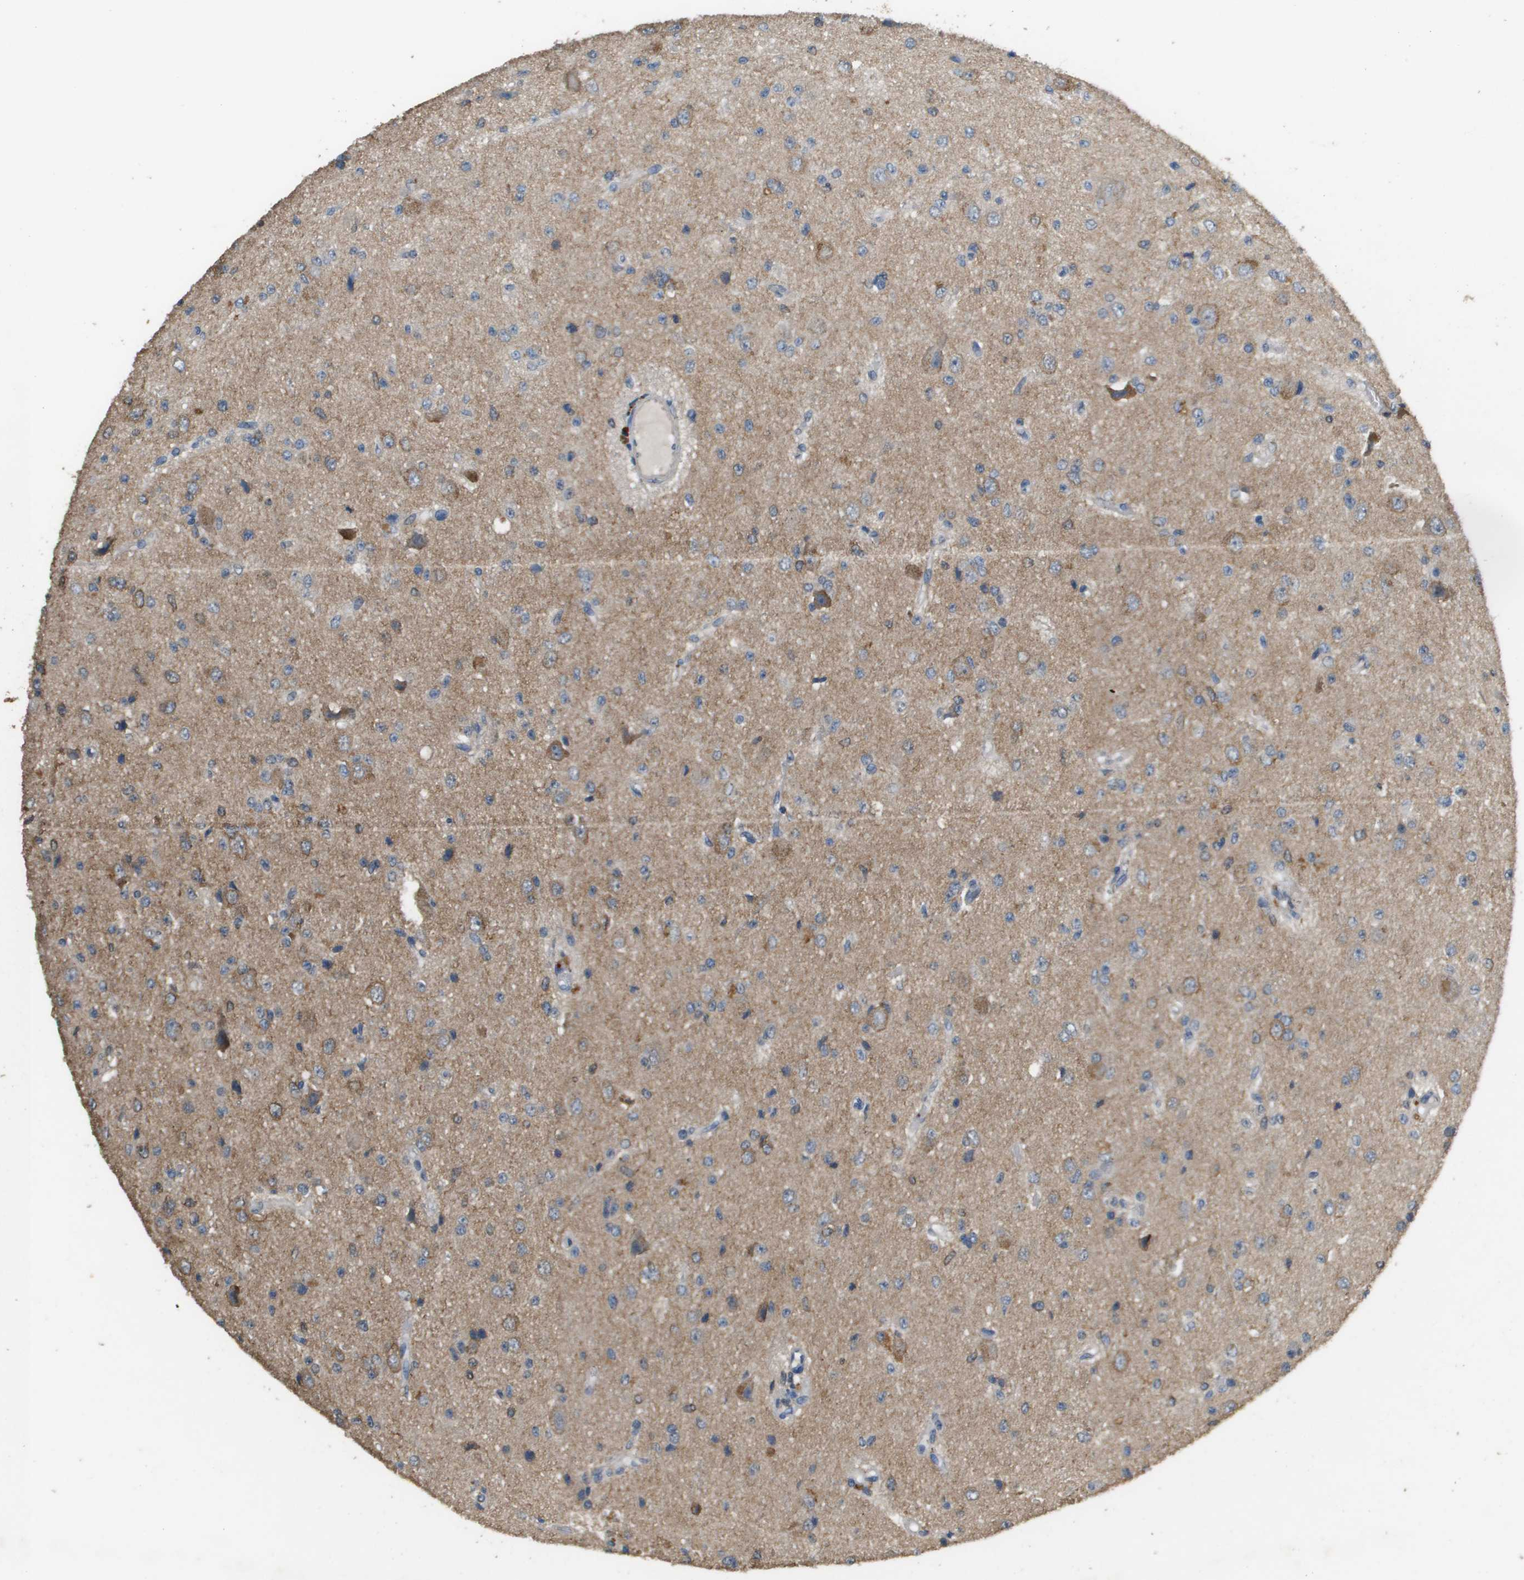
{"staining": {"intensity": "weak", "quantity": ">75%", "location": "cytoplasmic/membranous"}, "tissue": "glioma", "cell_type": "Tumor cells", "image_type": "cancer", "snomed": [{"axis": "morphology", "description": "Glioma, malignant, High grade"}, {"axis": "topography", "description": "pancreas cauda"}], "caption": "Approximately >75% of tumor cells in human high-grade glioma (malignant) exhibit weak cytoplasmic/membranous protein expression as visualized by brown immunohistochemical staining.", "gene": "MS4A7", "patient": {"sex": "male", "age": 60}}